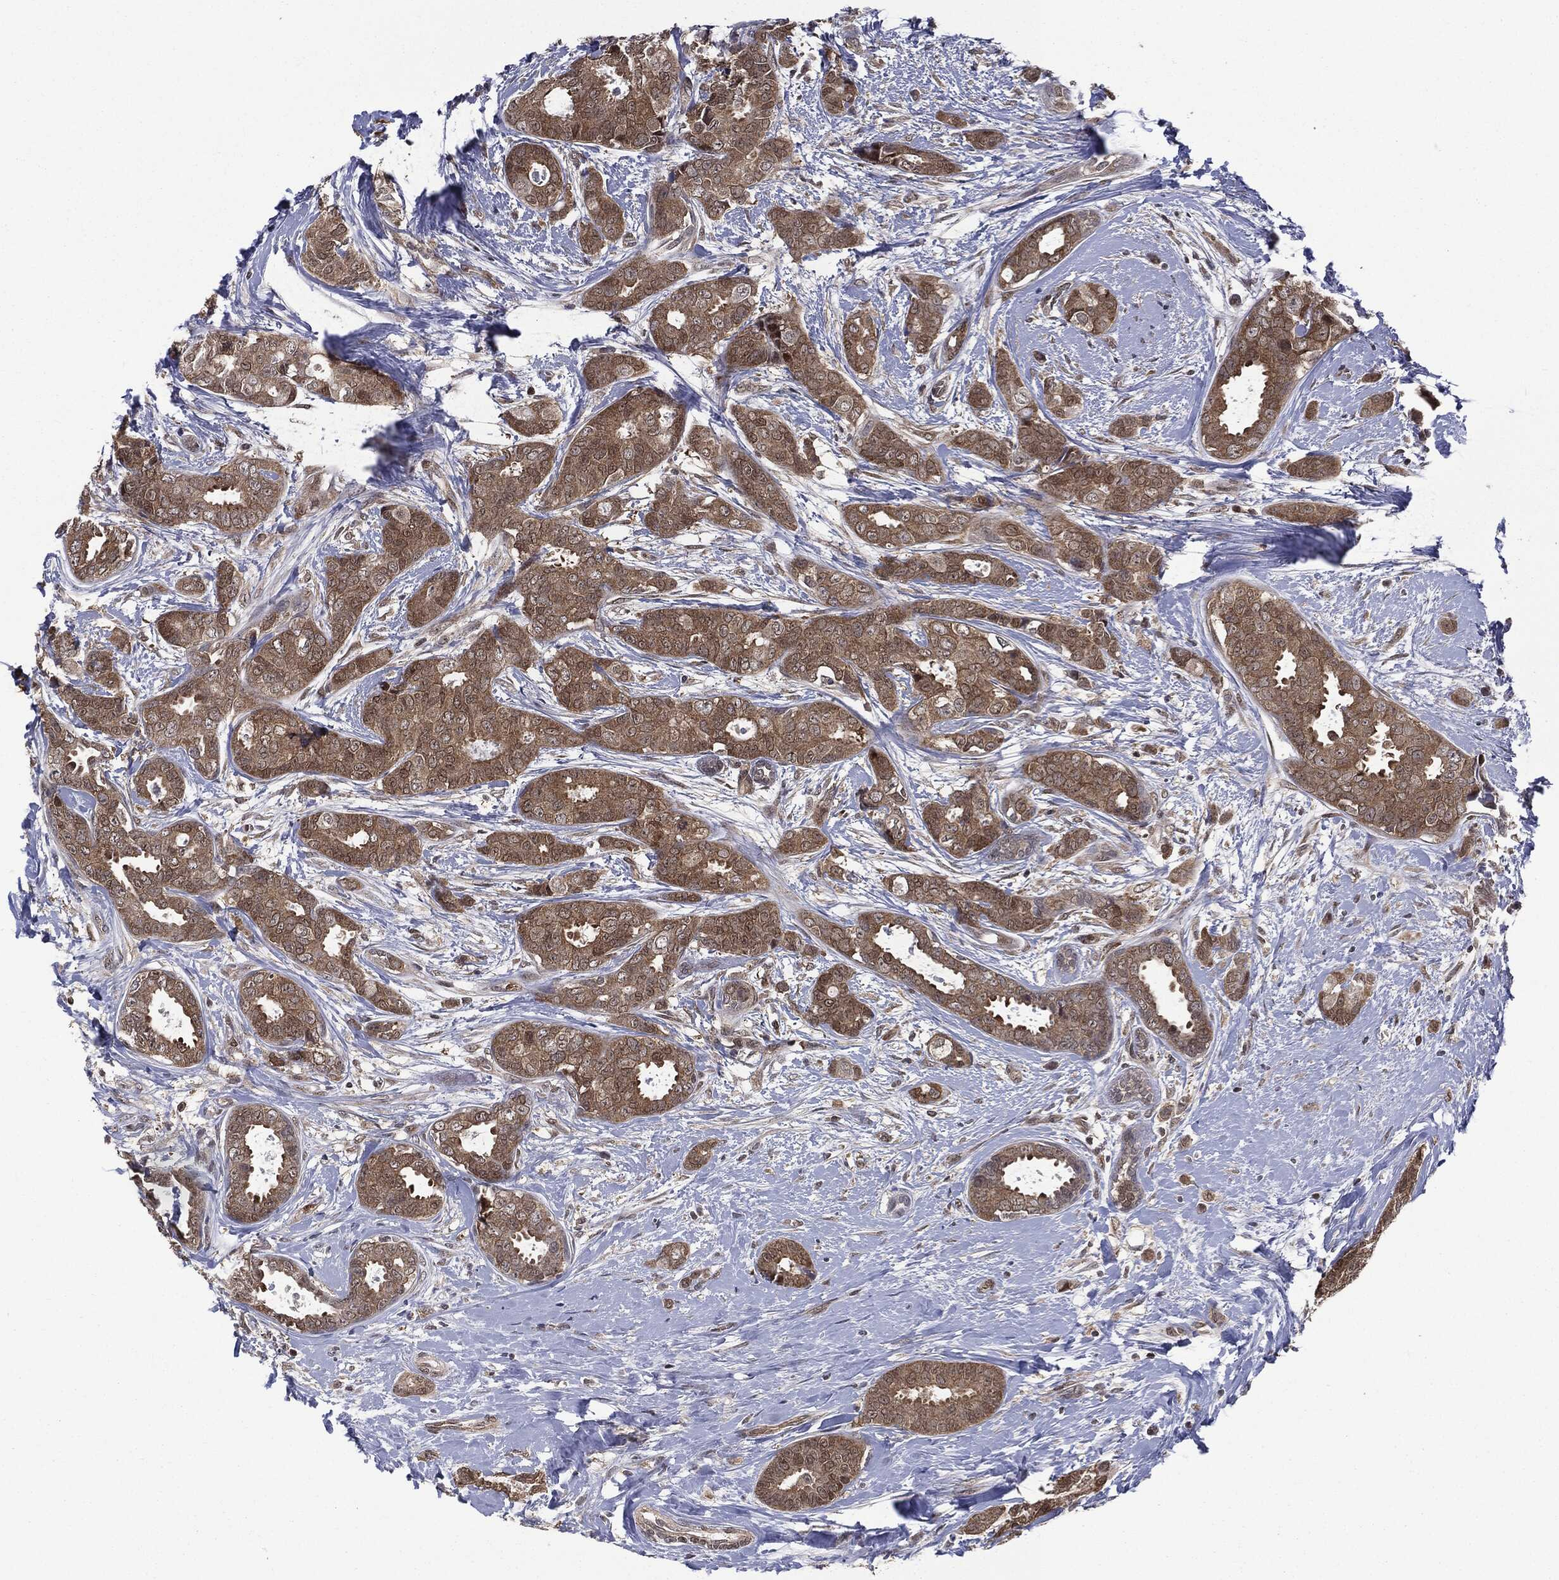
{"staining": {"intensity": "moderate", "quantity": "25%-75%", "location": "cytoplasmic/membranous"}, "tissue": "breast cancer", "cell_type": "Tumor cells", "image_type": "cancer", "snomed": [{"axis": "morphology", "description": "Duct carcinoma"}, {"axis": "topography", "description": "Breast"}], "caption": "Immunohistochemical staining of breast intraductal carcinoma displays medium levels of moderate cytoplasmic/membranous expression in approximately 25%-75% of tumor cells.", "gene": "GPI", "patient": {"sex": "female", "age": 45}}